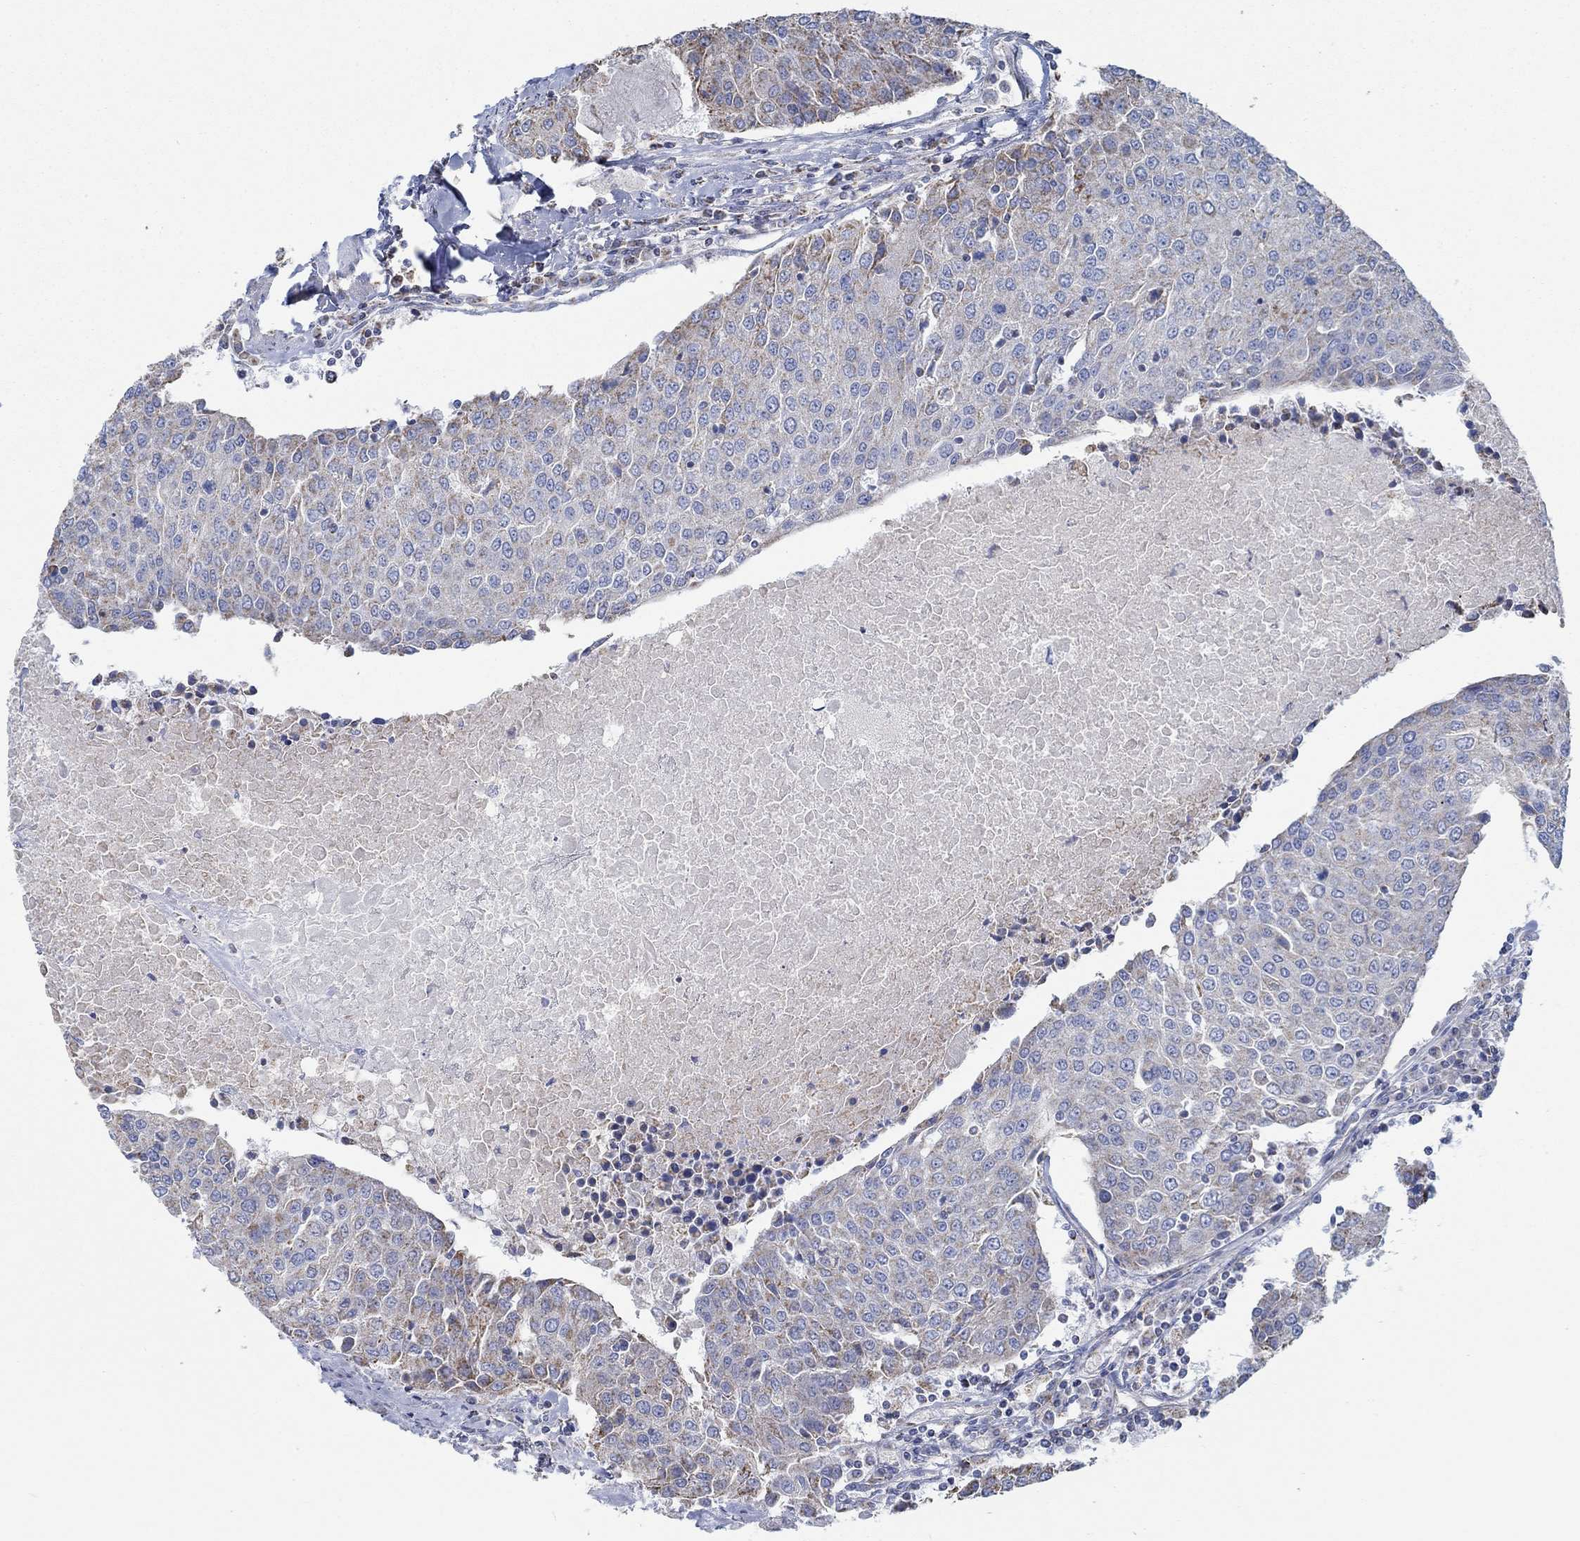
{"staining": {"intensity": "moderate", "quantity": "<25%", "location": "cytoplasmic/membranous"}, "tissue": "urothelial cancer", "cell_type": "Tumor cells", "image_type": "cancer", "snomed": [{"axis": "morphology", "description": "Urothelial carcinoma, High grade"}, {"axis": "topography", "description": "Urinary bladder"}], "caption": "High-grade urothelial carcinoma stained with DAB immunohistochemistry (IHC) exhibits low levels of moderate cytoplasmic/membranous positivity in approximately <25% of tumor cells.", "gene": "GLOD5", "patient": {"sex": "female", "age": 85}}